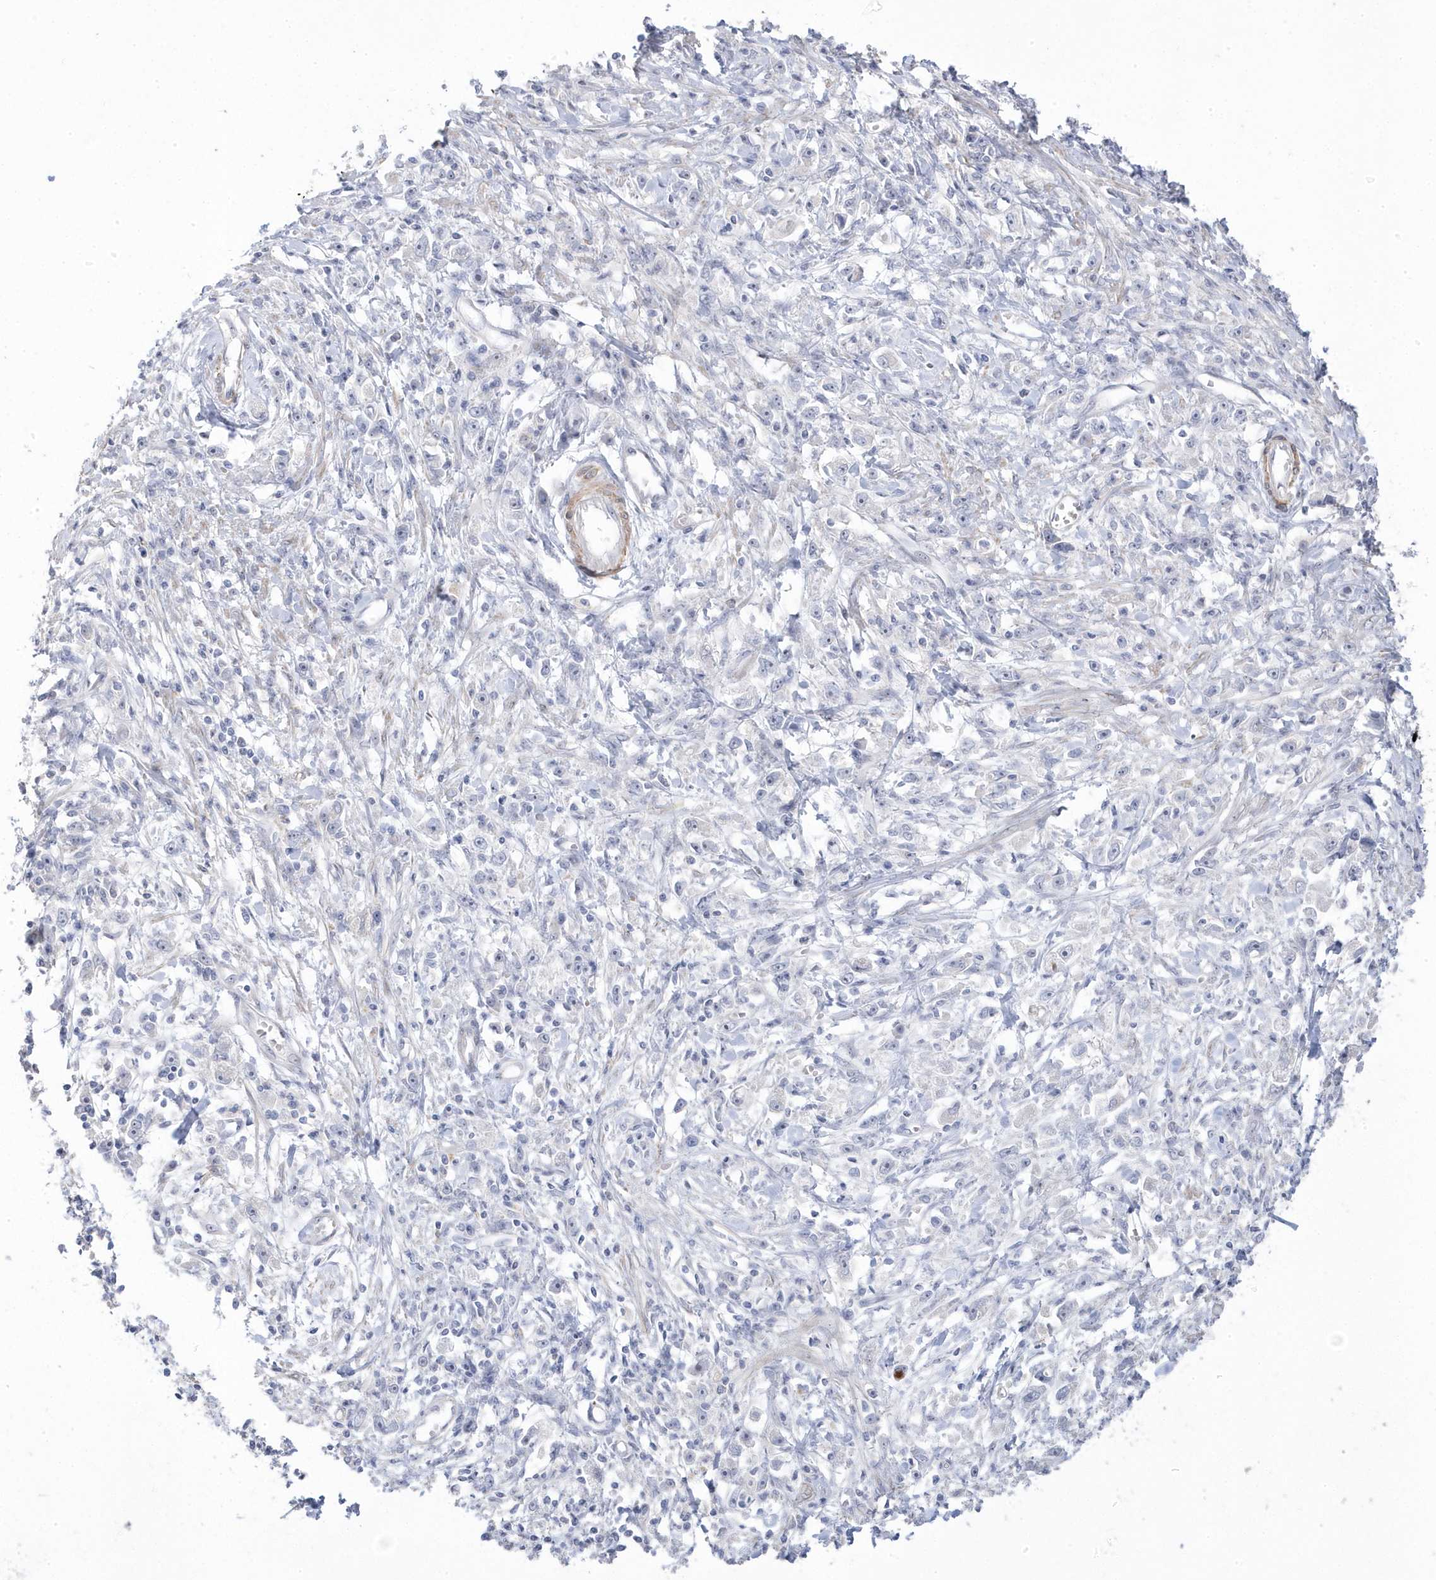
{"staining": {"intensity": "negative", "quantity": "none", "location": "none"}, "tissue": "stomach cancer", "cell_type": "Tumor cells", "image_type": "cancer", "snomed": [{"axis": "morphology", "description": "Adenocarcinoma, NOS"}, {"axis": "topography", "description": "Stomach"}], "caption": "This is a micrograph of IHC staining of stomach cancer, which shows no positivity in tumor cells. (DAB (3,3'-diaminobenzidine) IHC, high magnification).", "gene": "GTPBP6", "patient": {"sex": "female", "age": 59}}